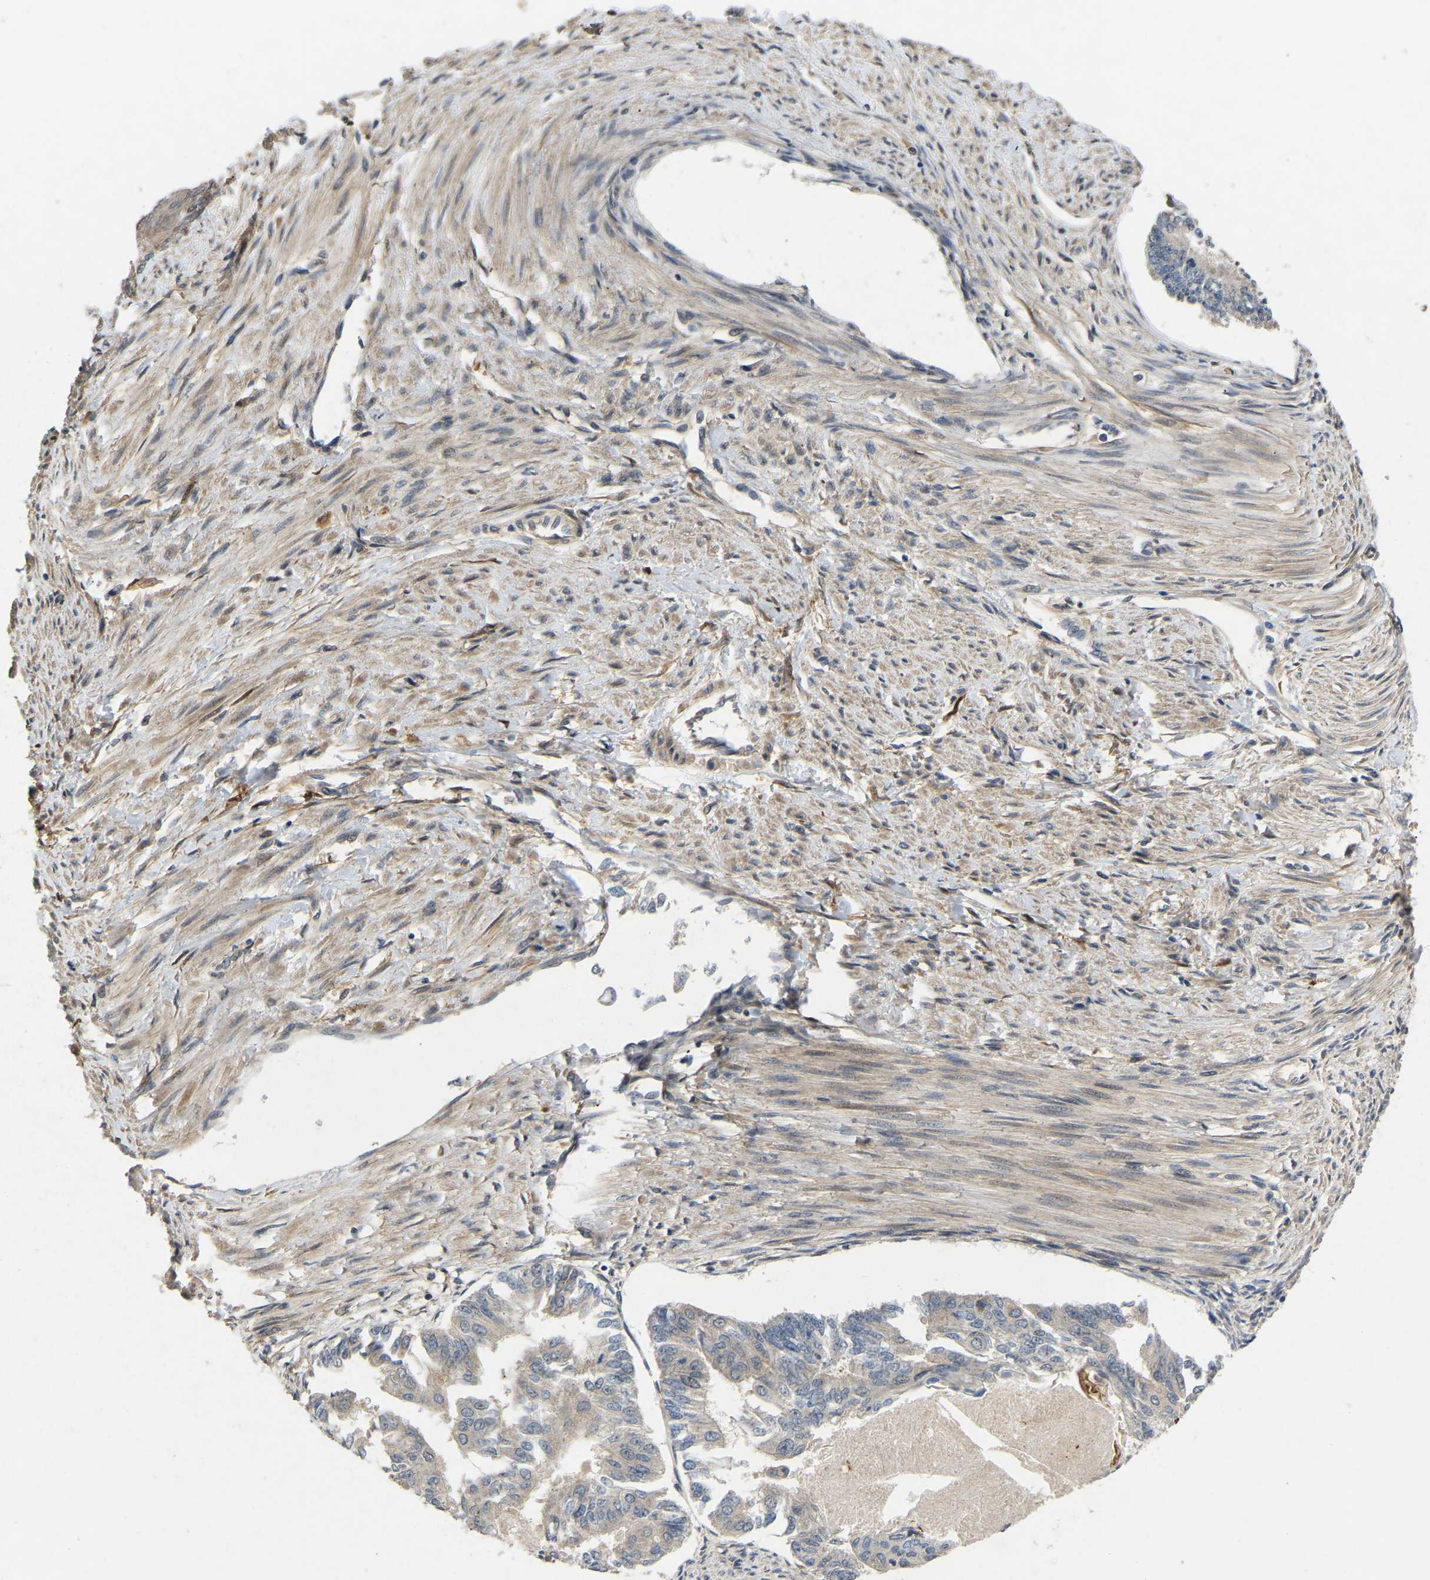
{"staining": {"intensity": "negative", "quantity": "none", "location": "none"}, "tissue": "endometrial cancer", "cell_type": "Tumor cells", "image_type": "cancer", "snomed": [{"axis": "morphology", "description": "Adenocarcinoma, NOS"}, {"axis": "topography", "description": "Endometrium"}], "caption": "This photomicrograph is of endometrial cancer (adenocarcinoma) stained with immunohistochemistry to label a protein in brown with the nuclei are counter-stained blue. There is no expression in tumor cells.", "gene": "LIMK2", "patient": {"sex": "female", "age": 32}}